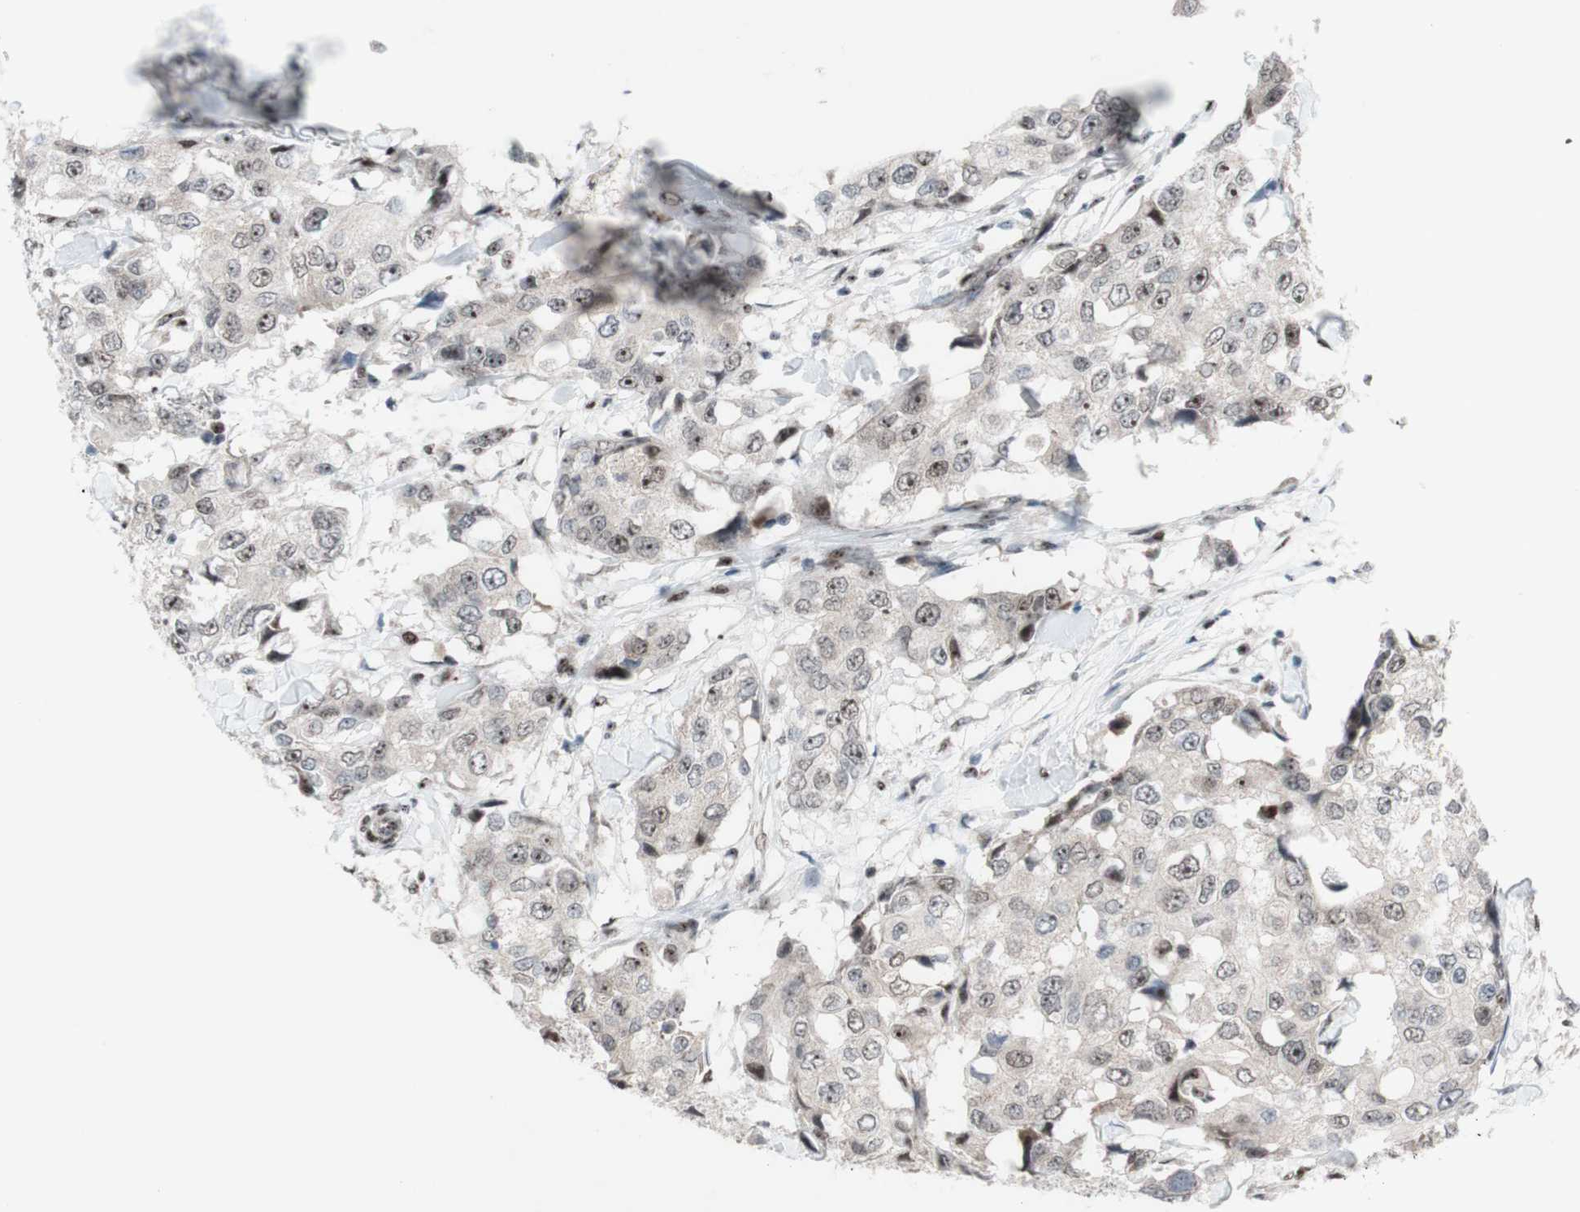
{"staining": {"intensity": "weak", "quantity": ">75%", "location": "nuclear"}, "tissue": "breast cancer", "cell_type": "Tumor cells", "image_type": "cancer", "snomed": [{"axis": "morphology", "description": "Duct carcinoma"}, {"axis": "topography", "description": "Breast"}], "caption": "Breast infiltrating ductal carcinoma tissue demonstrates weak nuclear expression in approximately >75% of tumor cells (DAB IHC, brown staining for protein, blue staining for nuclei).", "gene": "POLR1A", "patient": {"sex": "female", "age": 27}}